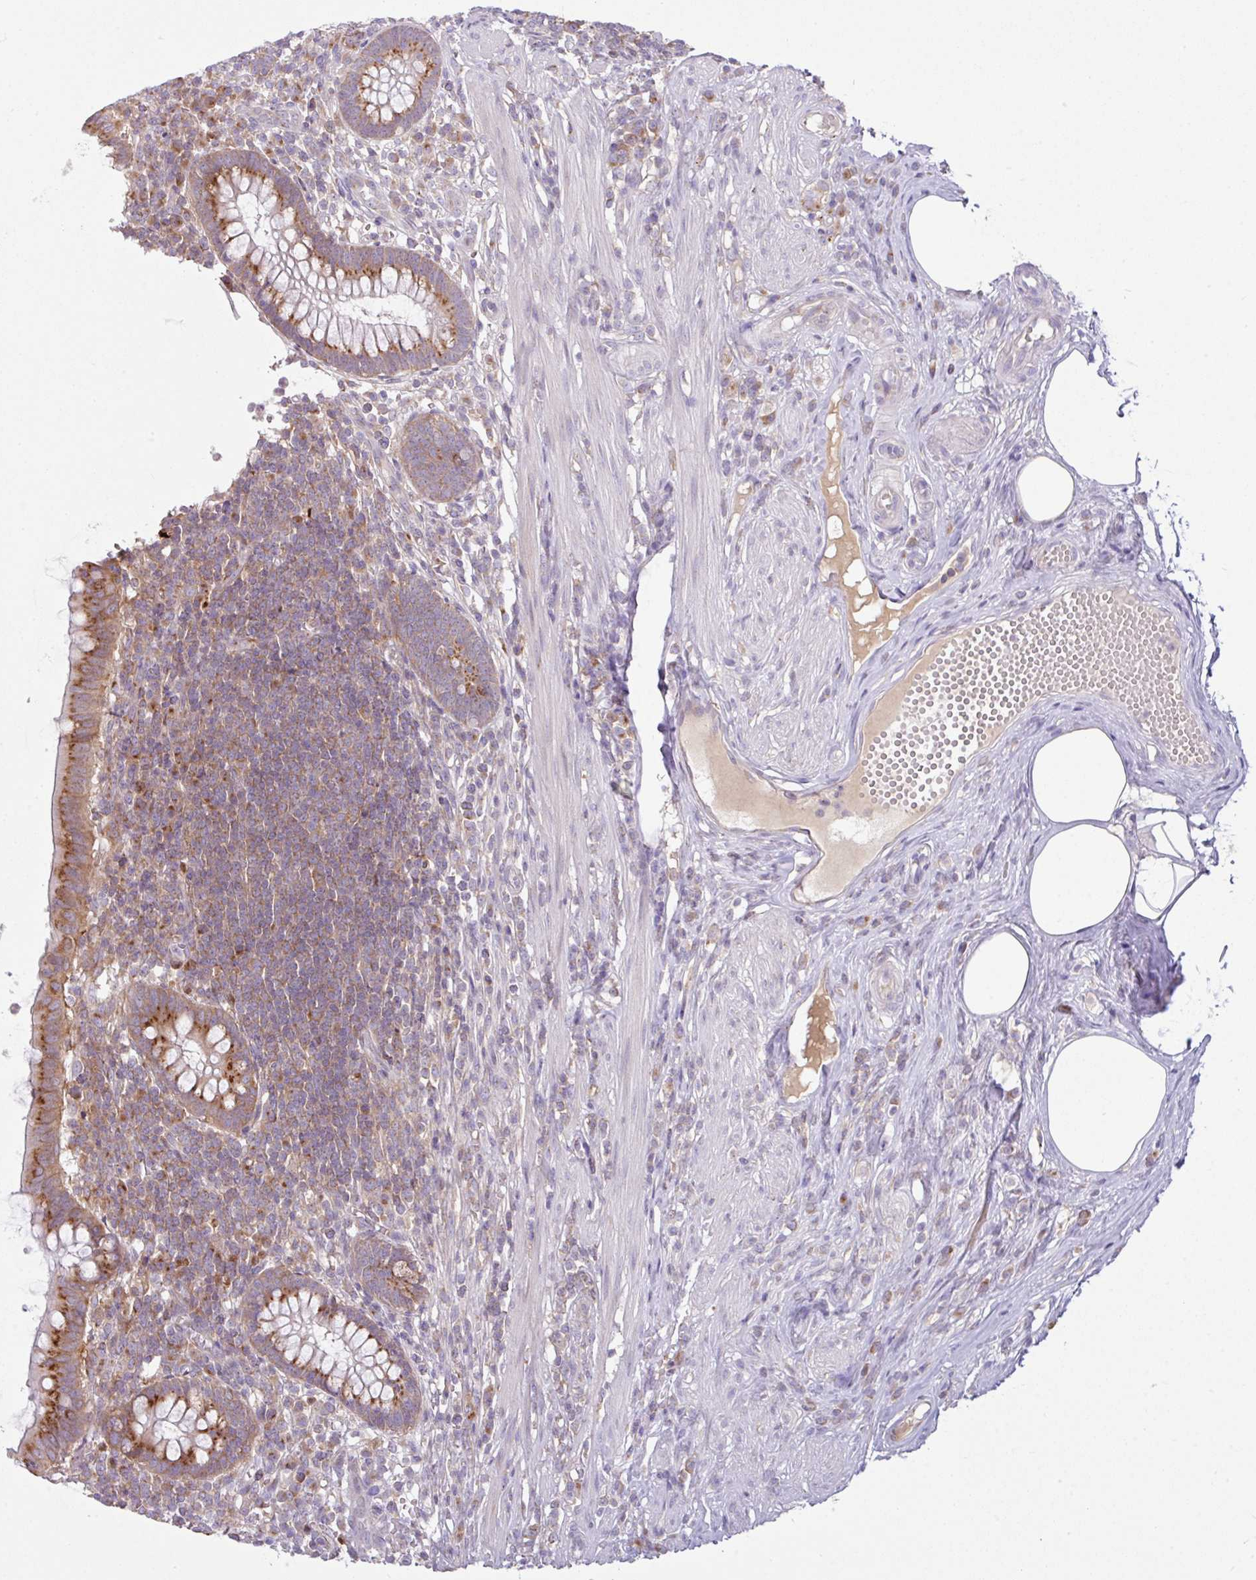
{"staining": {"intensity": "moderate", "quantity": ">75%", "location": "cytoplasmic/membranous"}, "tissue": "appendix", "cell_type": "Glandular cells", "image_type": "normal", "snomed": [{"axis": "morphology", "description": "Normal tissue, NOS"}, {"axis": "topography", "description": "Appendix"}], "caption": "Immunohistochemistry image of benign appendix stained for a protein (brown), which reveals medium levels of moderate cytoplasmic/membranous positivity in approximately >75% of glandular cells.", "gene": "VTI1A", "patient": {"sex": "female", "age": 56}}